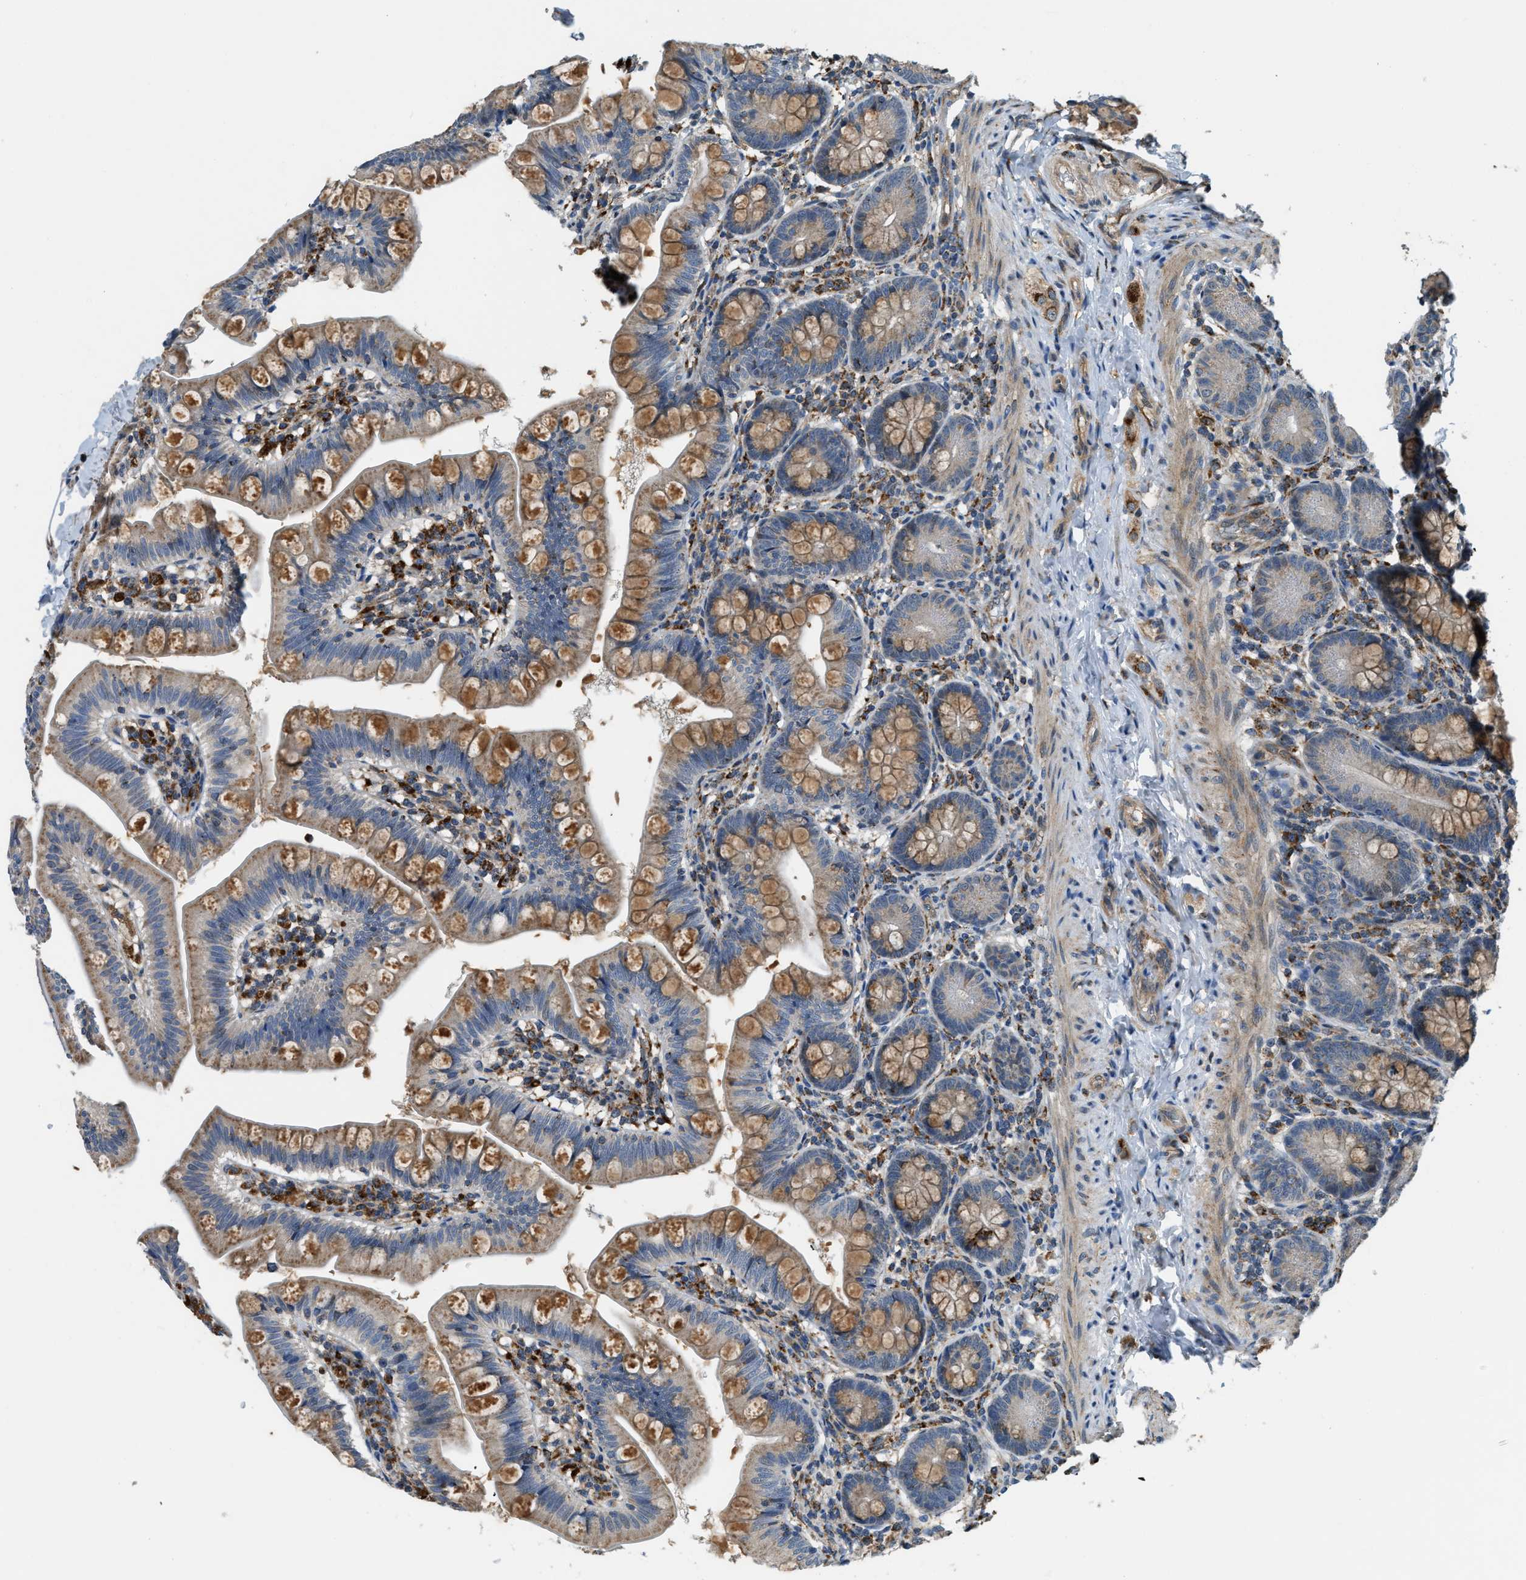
{"staining": {"intensity": "moderate", "quantity": ">75%", "location": "cytoplasmic/membranous"}, "tissue": "small intestine", "cell_type": "Glandular cells", "image_type": "normal", "snomed": [{"axis": "morphology", "description": "Normal tissue, NOS"}, {"axis": "topography", "description": "Small intestine"}], "caption": "A medium amount of moderate cytoplasmic/membranous positivity is present in about >75% of glandular cells in benign small intestine.", "gene": "STARD3NL", "patient": {"sex": "male", "age": 7}}